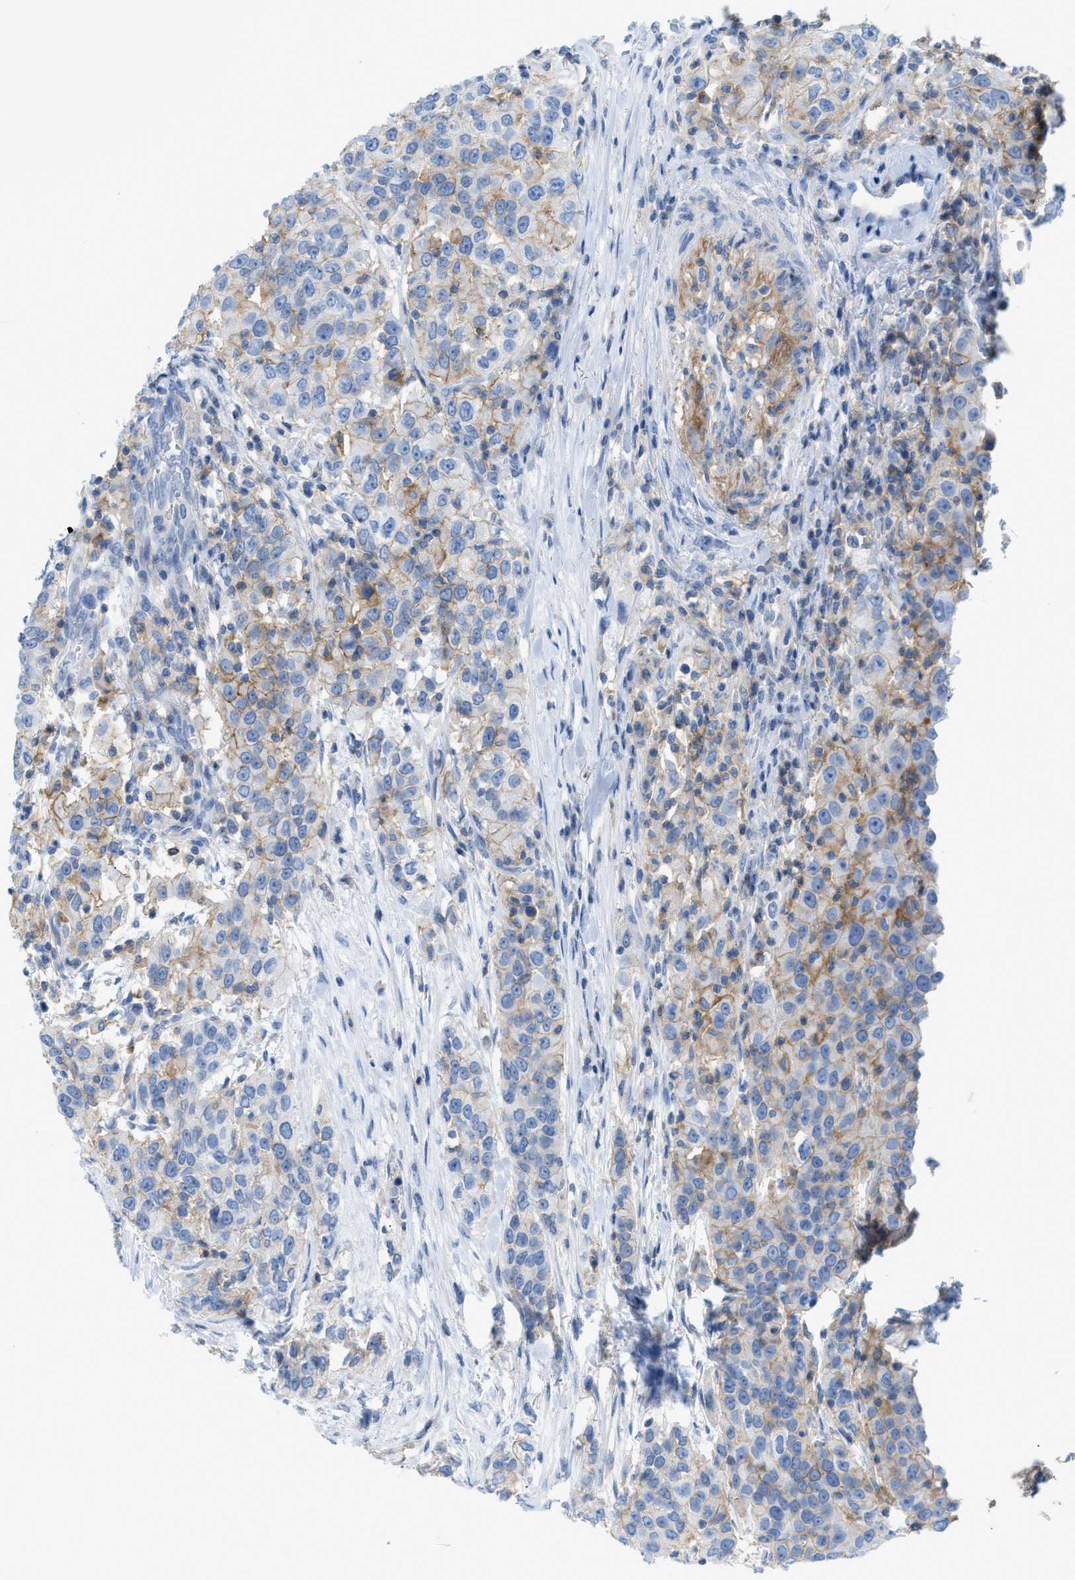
{"staining": {"intensity": "weak", "quantity": "25%-75%", "location": "cytoplasmic/membranous"}, "tissue": "urothelial cancer", "cell_type": "Tumor cells", "image_type": "cancer", "snomed": [{"axis": "morphology", "description": "Urothelial carcinoma, High grade"}, {"axis": "topography", "description": "Urinary bladder"}], "caption": "About 25%-75% of tumor cells in human urothelial carcinoma (high-grade) reveal weak cytoplasmic/membranous protein expression as visualized by brown immunohistochemical staining.", "gene": "SLC3A2", "patient": {"sex": "female", "age": 80}}